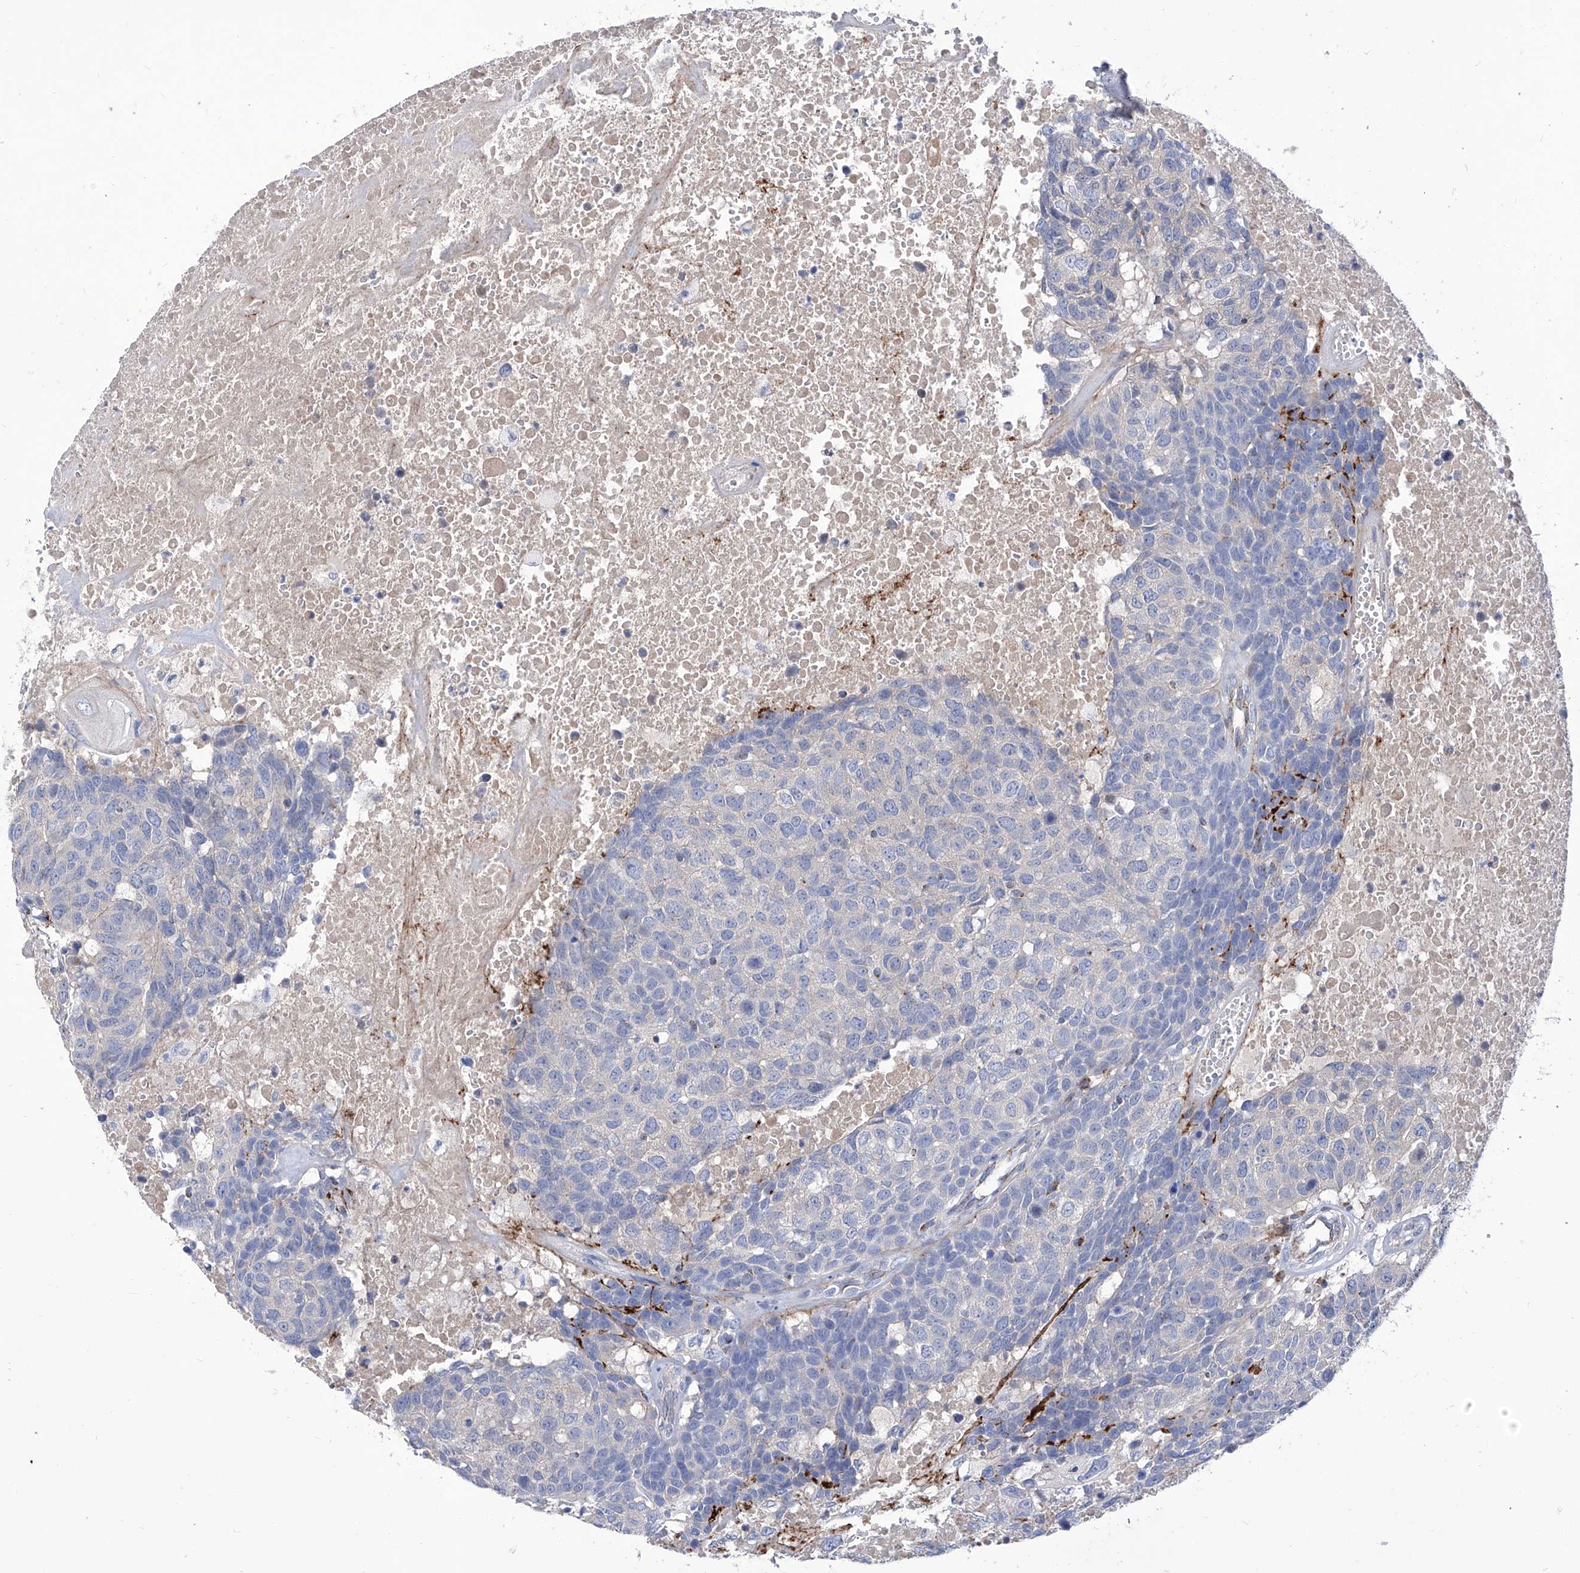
{"staining": {"intensity": "negative", "quantity": "none", "location": "none"}, "tissue": "head and neck cancer", "cell_type": "Tumor cells", "image_type": "cancer", "snomed": [{"axis": "morphology", "description": "Squamous cell carcinoma, NOS"}, {"axis": "topography", "description": "Head-Neck"}], "caption": "Human head and neck cancer stained for a protein using IHC exhibits no expression in tumor cells.", "gene": "SRBD1", "patient": {"sex": "male", "age": 66}}